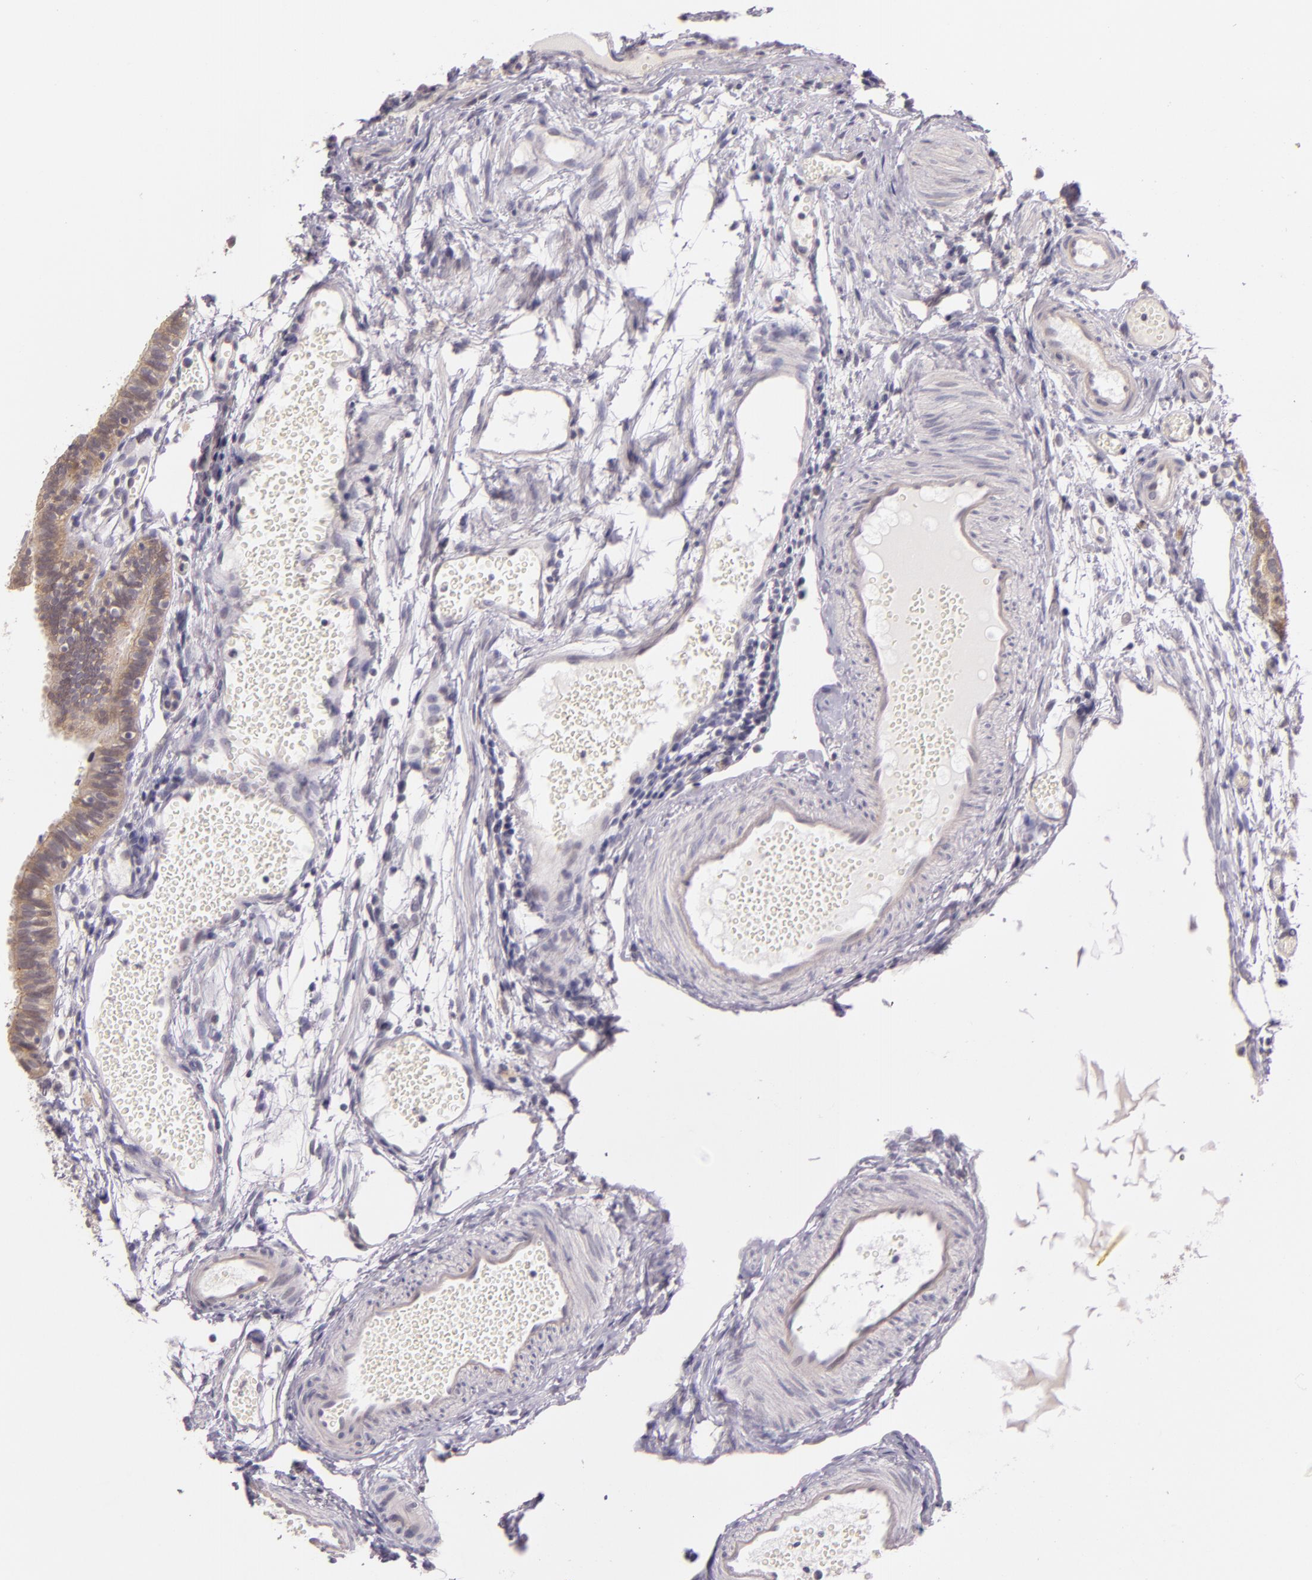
{"staining": {"intensity": "moderate", "quantity": ">75%", "location": "cytoplasmic/membranous"}, "tissue": "fallopian tube", "cell_type": "Glandular cells", "image_type": "normal", "snomed": [{"axis": "morphology", "description": "Normal tissue, NOS"}, {"axis": "topography", "description": "Fallopian tube"}], "caption": "Fallopian tube stained with a brown dye exhibits moderate cytoplasmic/membranous positive staining in about >75% of glandular cells.", "gene": "ARMH4", "patient": {"sex": "female", "age": 29}}